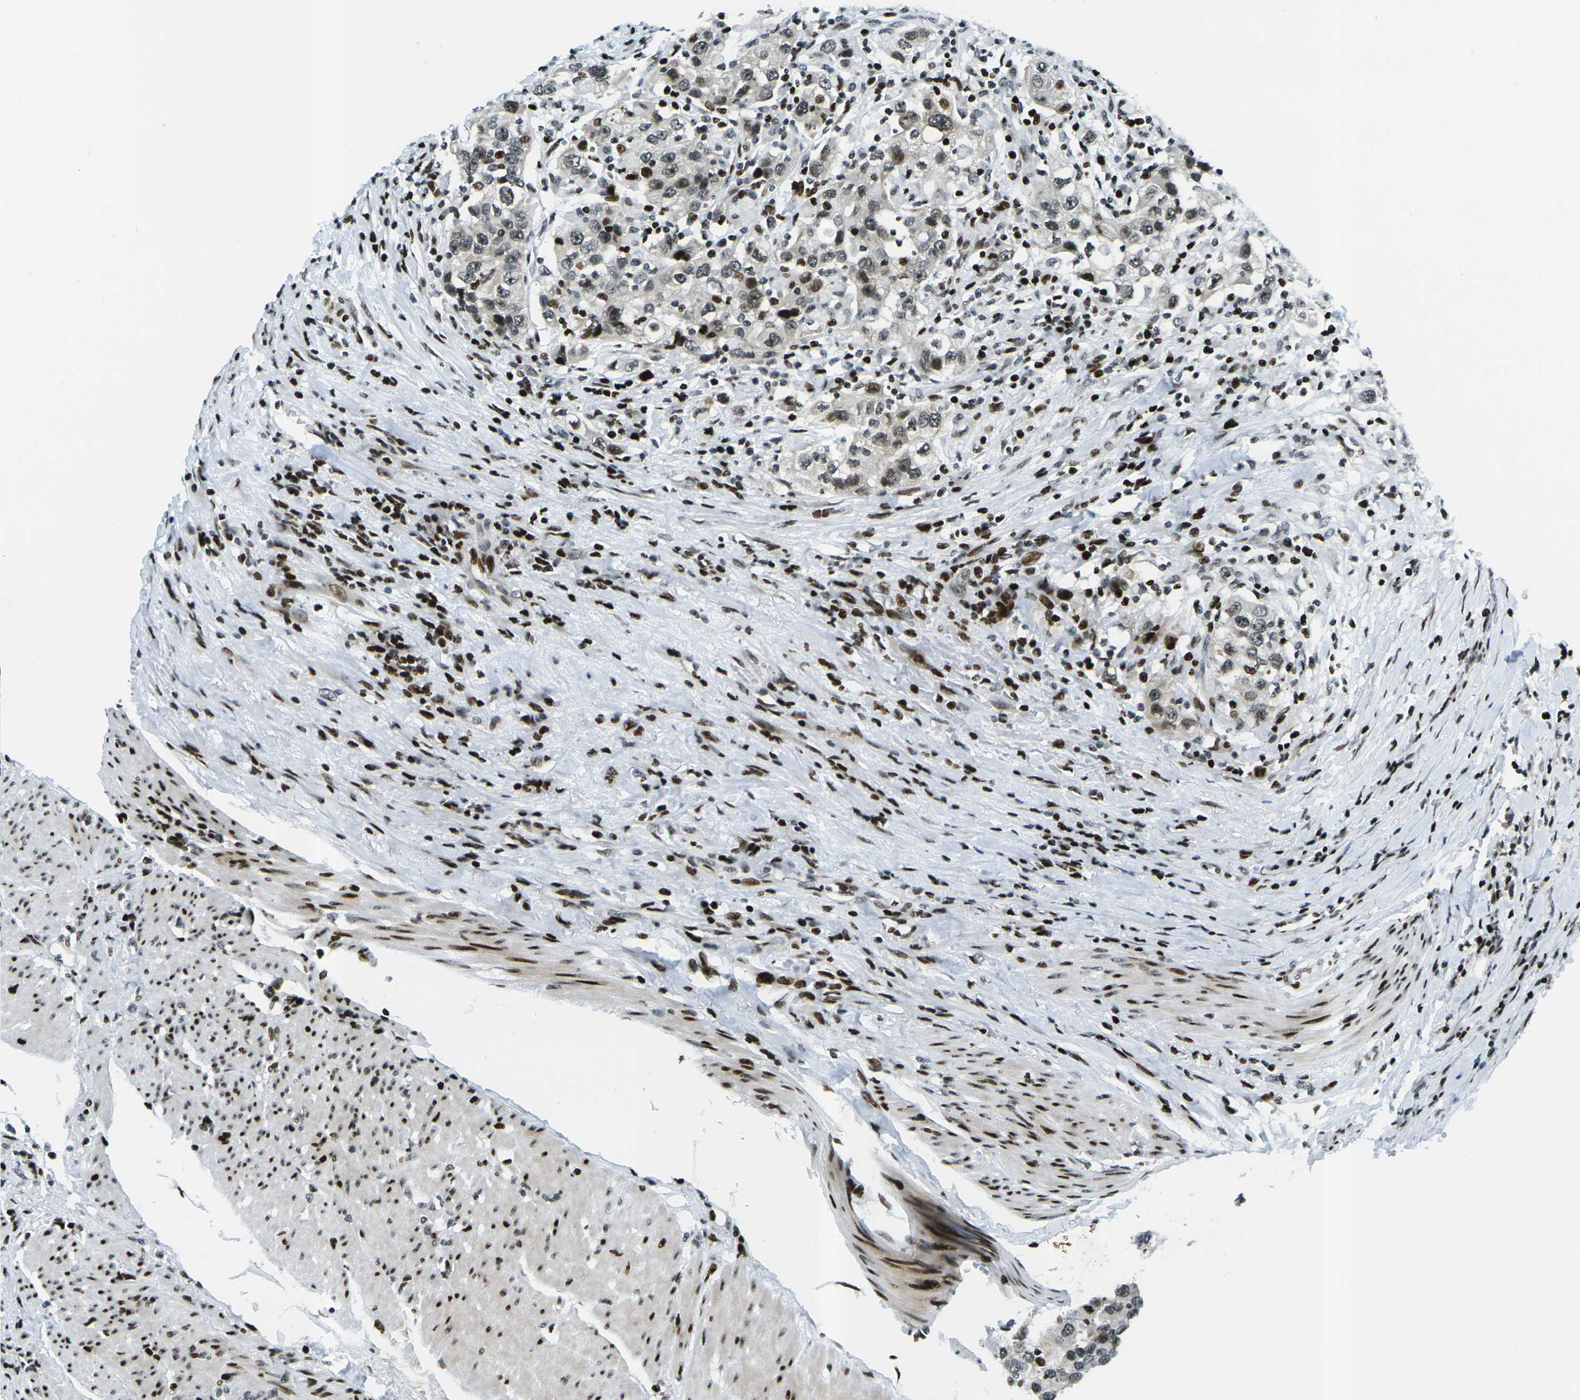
{"staining": {"intensity": "moderate", "quantity": ">75%", "location": "nuclear"}, "tissue": "urothelial cancer", "cell_type": "Tumor cells", "image_type": "cancer", "snomed": [{"axis": "morphology", "description": "Urothelial carcinoma, High grade"}, {"axis": "topography", "description": "Urinary bladder"}], "caption": "About >75% of tumor cells in high-grade urothelial carcinoma exhibit moderate nuclear protein expression as visualized by brown immunohistochemical staining.", "gene": "H3-3A", "patient": {"sex": "female", "age": 80}}